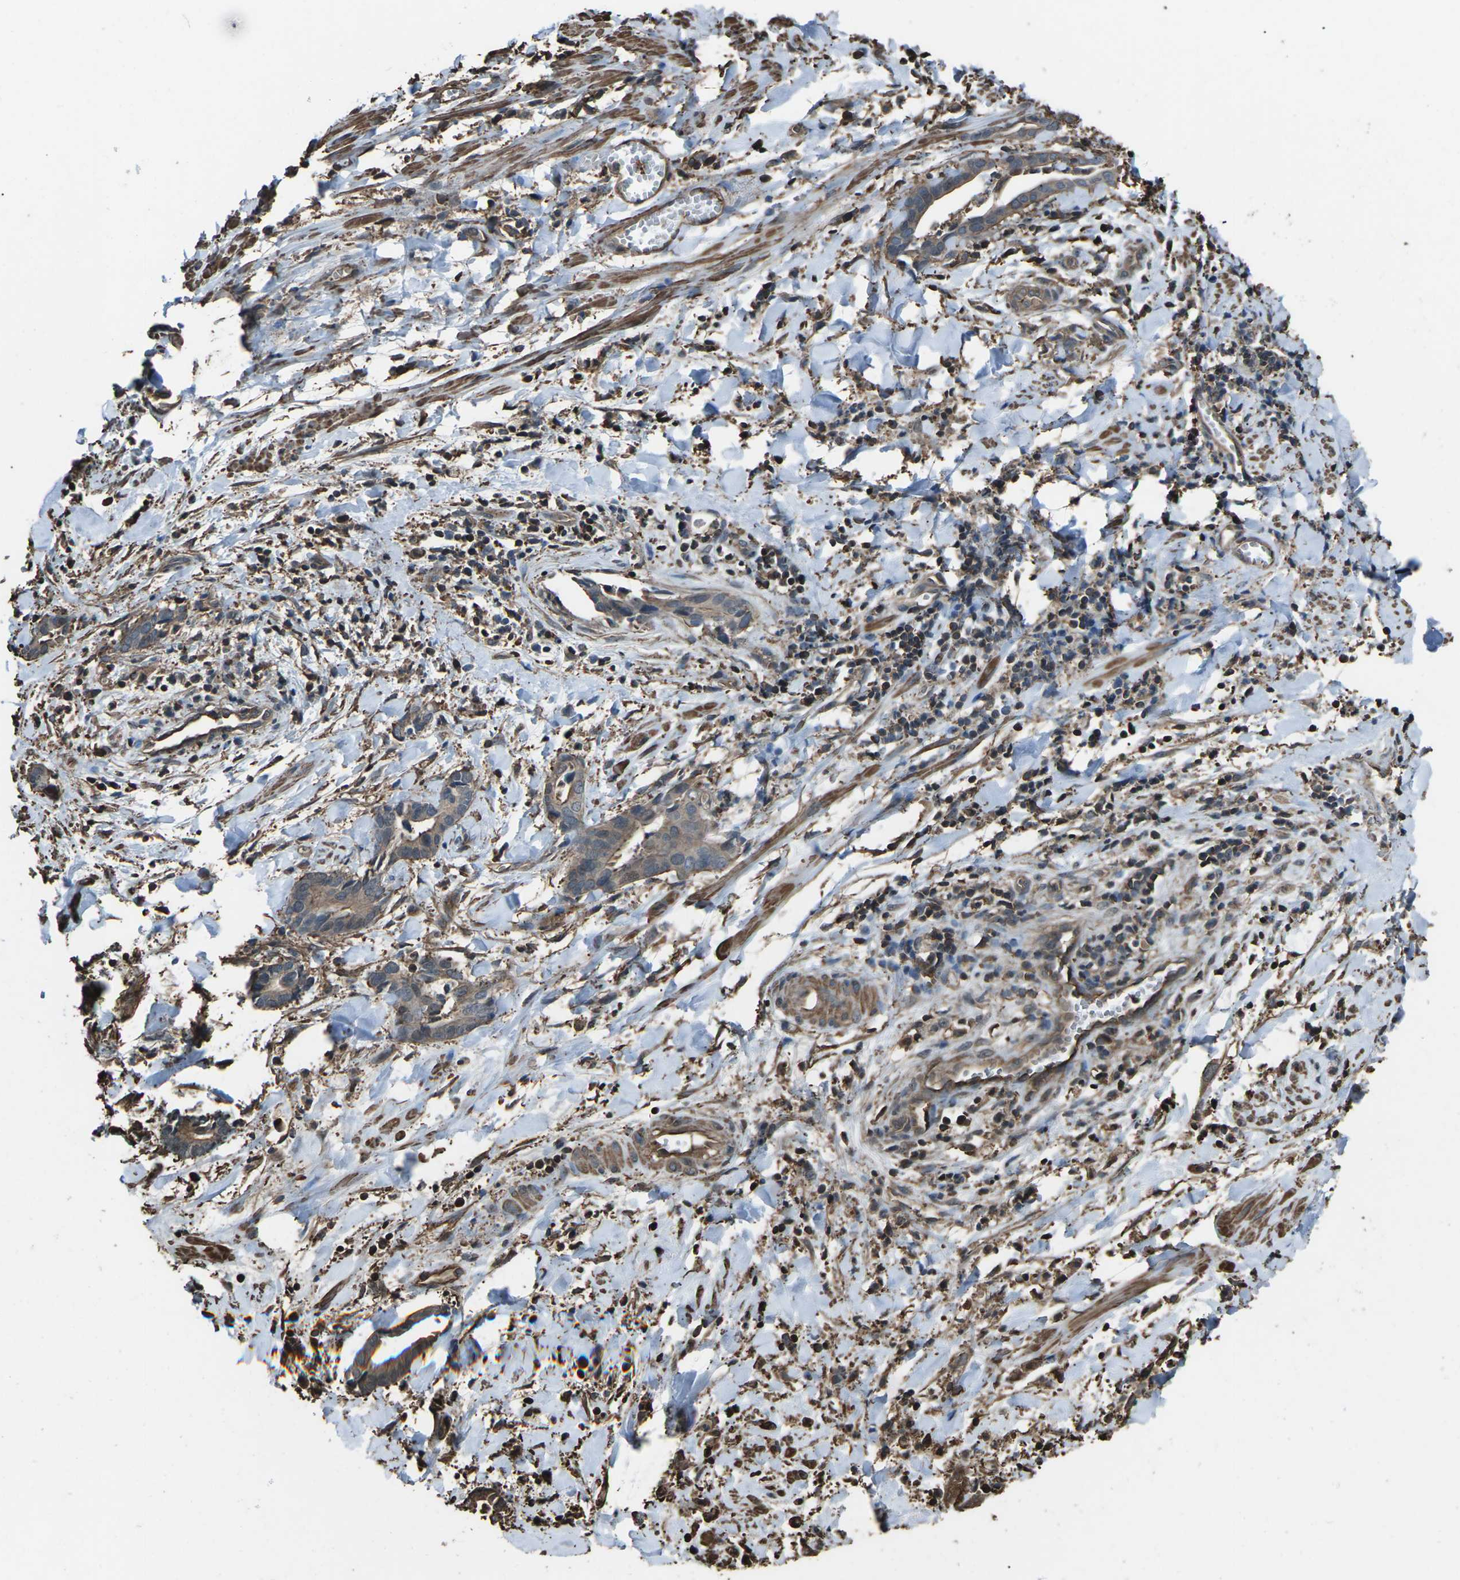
{"staining": {"intensity": "moderate", "quantity": ">75%", "location": "cytoplasmic/membranous"}, "tissue": "cervical cancer", "cell_type": "Tumor cells", "image_type": "cancer", "snomed": [{"axis": "morphology", "description": "Adenocarcinoma, NOS"}, {"axis": "topography", "description": "Cervix"}], "caption": "Cervical cancer (adenocarcinoma) stained with DAB IHC exhibits medium levels of moderate cytoplasmic/membranous positivity in approximately >75% of tumor cells. (IHC, brightfield microscopy, high magnification).", "gene": "DHPS", "patient": {"sex": "female", "age": 44}}